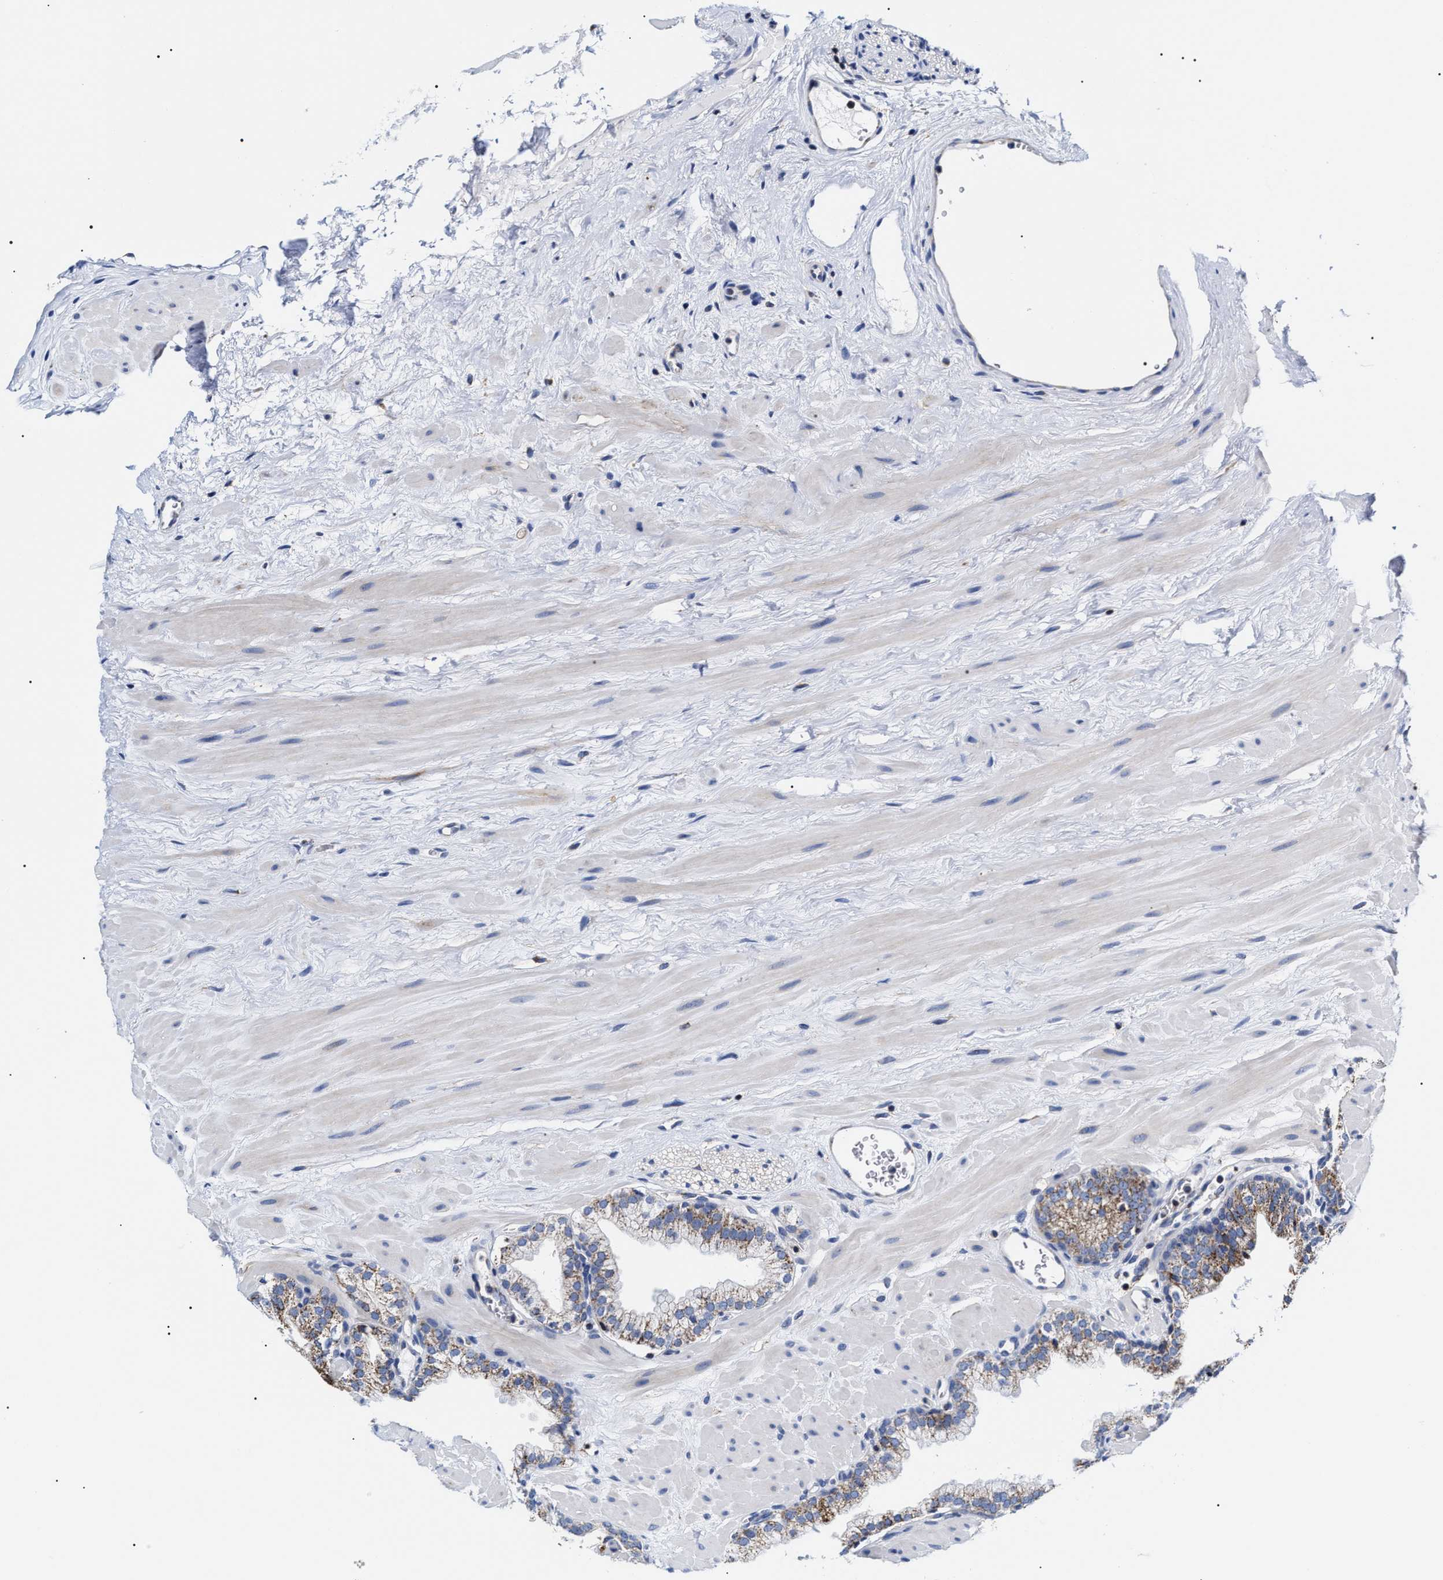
{"staining": {"intensity": "strong", "quantity": "25%-75%", "location": "cytoplasmic/membranous"}, "tissue": "prostate", "cell_type": "Glandular cells", "image_type": "normal", "snomed": [{"axis": "morphology", "description": "Normal tissue, NOS"}, {"axis": "morphology", "description": "Urothelial carcinoma, Low grade"}, {"axis": "topography", "description": "Urinary bladder"}, {"axis": "topography", "description": "Prostate"}], "caption": "High-magnification brightfield microscopy of benign prostate stained with DAB (3,3'-diaminobenzidine) (brown) and counterstained with hematoxylin (blue). glandular cells exhibit strong cytoplasmic/membranous staining is seen in about25%-75% of cells.", "gene": "COG5", "patient": {"sex": "male", "age": 60}}